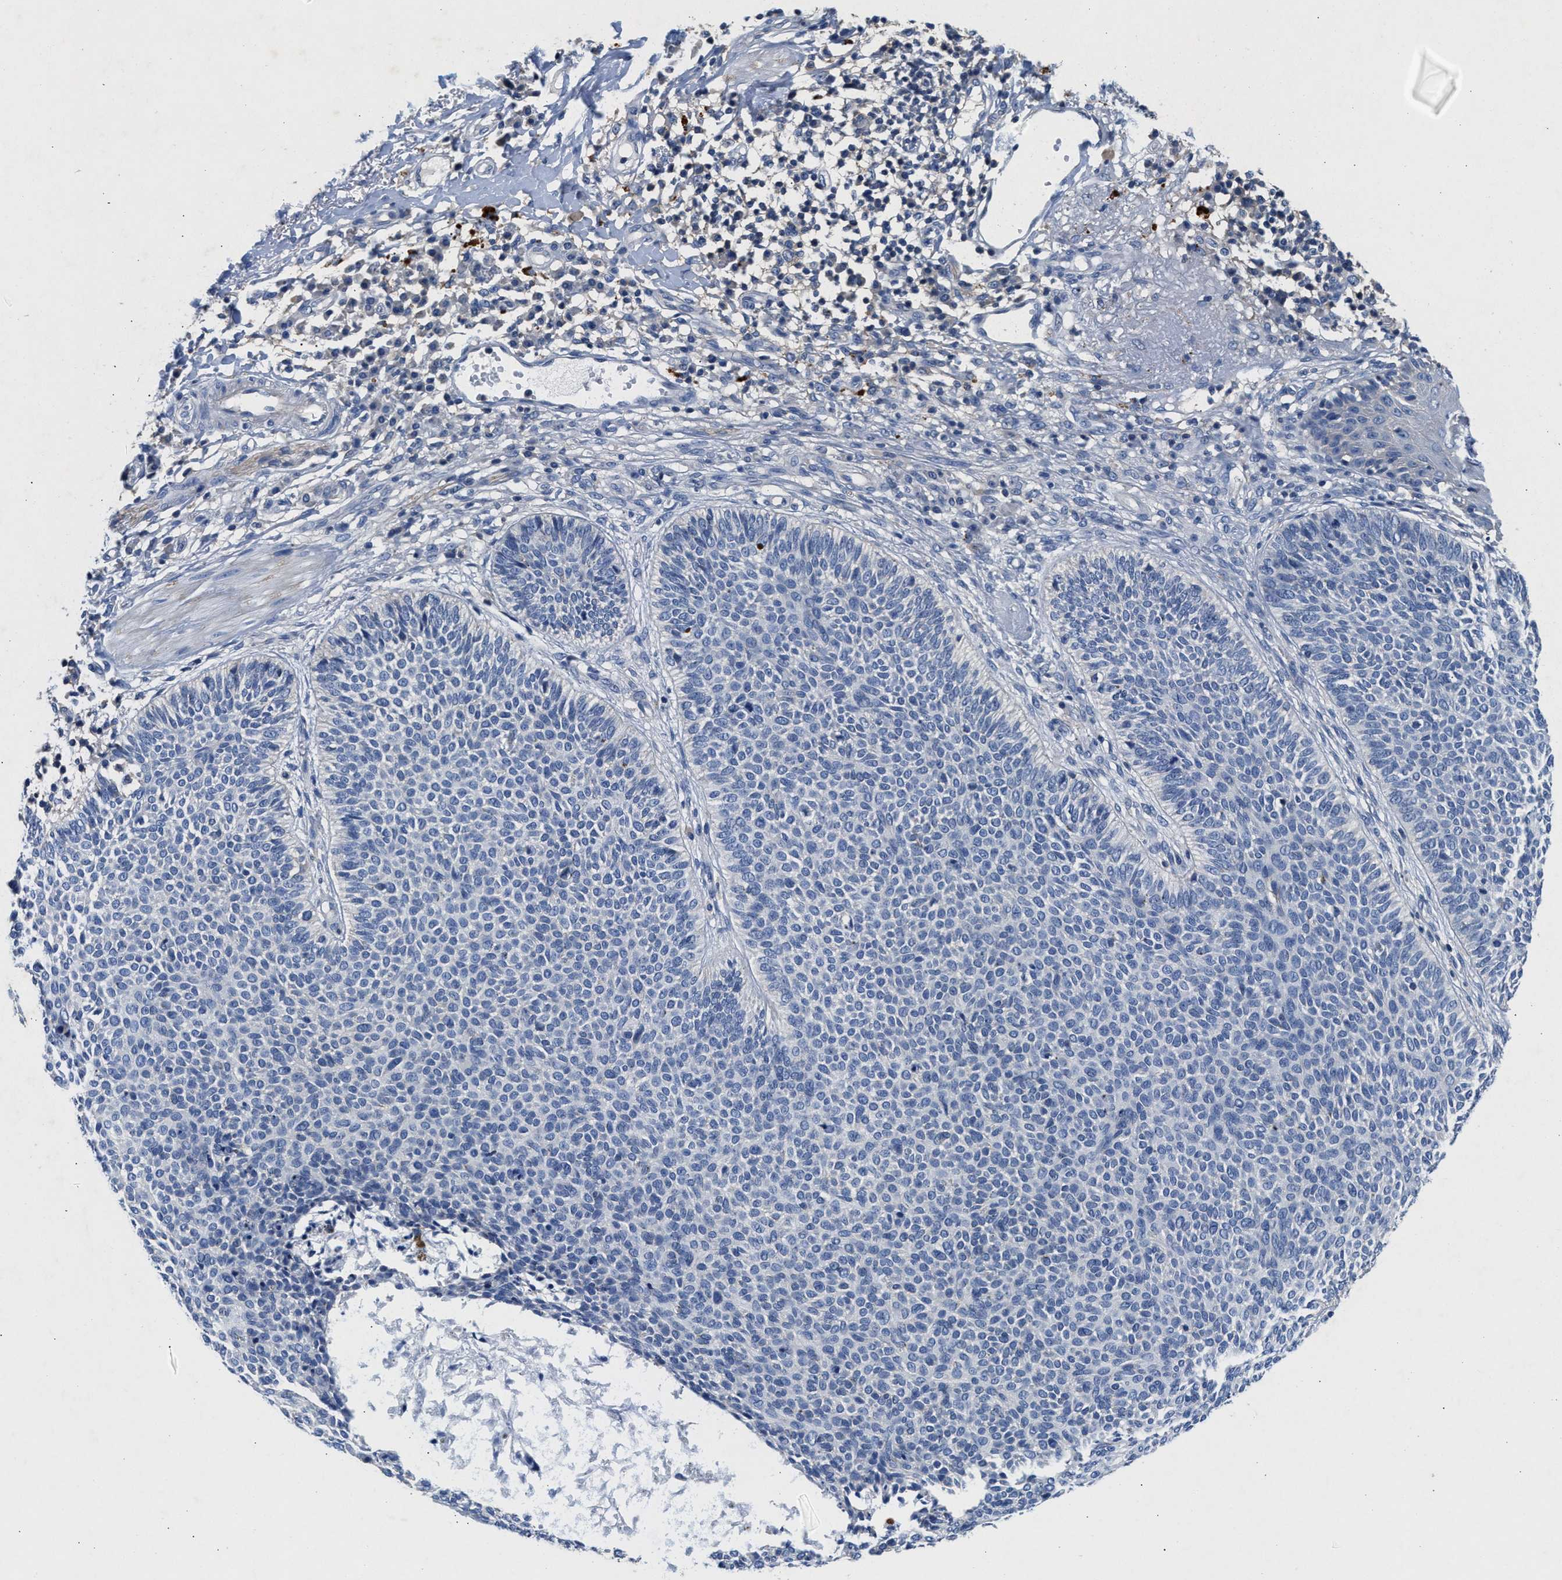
{"staining": {"intensity": "negative", "quantity": "none", "location": "none"}, "tissue": "skin cancer", "cell_type": "Tumor cells", "image_type": "cancer", "snomed": [{"axis": "morphology", "description": "Normal tissue, NOS"}, {"axis": "morphology", "description": "Basal cell carcinoma"}, {"axis": "topography", "description": "Skin"}], "caption": "Skin basal cell carcinoma was stained to show a protein in brown. There is no significant positivity in tumor cells. Brightfield microscopy of IHC stained with DAB (brown) and hematoxylin (blue), captured at high magnification.", "gene": "GNAI3", "patient": {"sex": "male", "age": 52}}